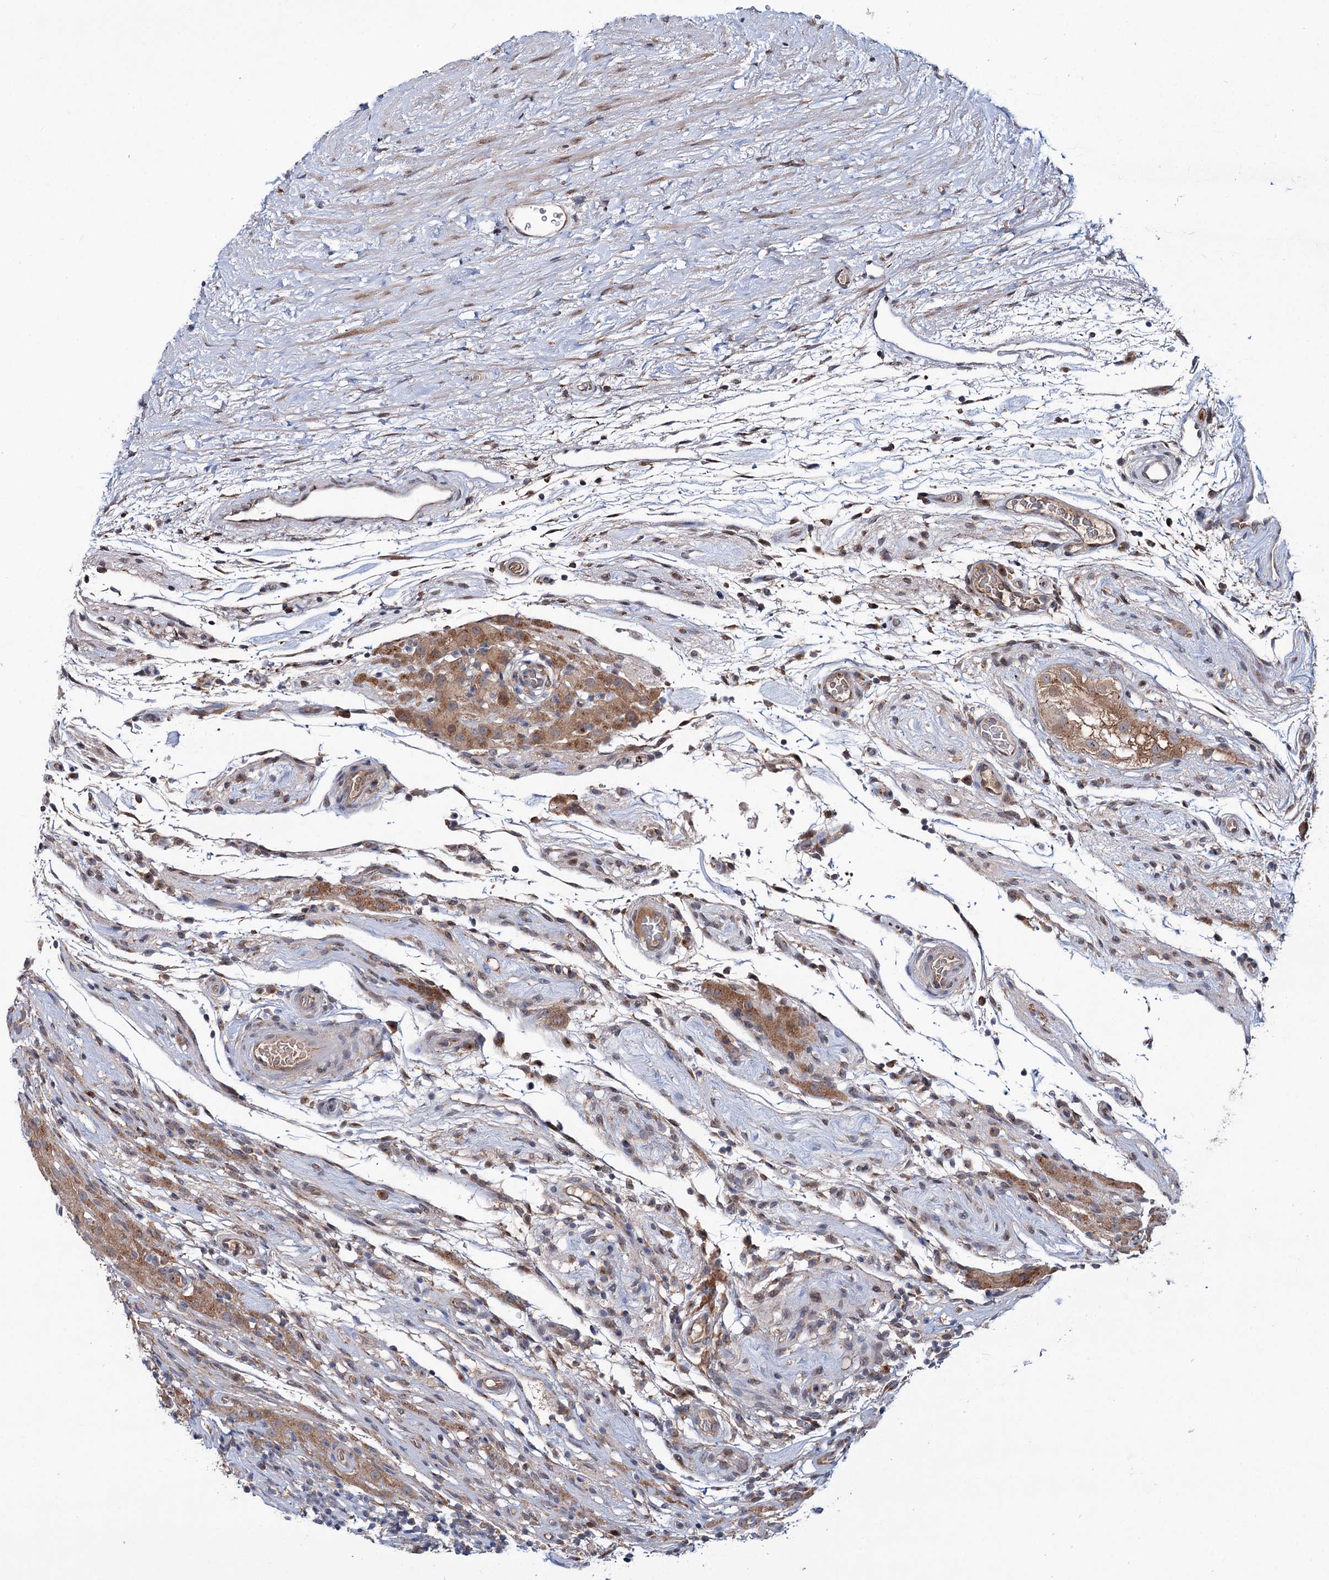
{"staining": {"intensity": "moderate", "quantity": ">75%", "location": "cytoplasmic/membranous"}, "tissue": "testis cancer", "cell_type": "Tumor cells", "image_type": "cancer", "snomed": [{"axis": "morphology", "description": "Seminoma, NOS"}, {"axis": "topography", "description": "Testis"}], "caption": "Protein expression analysis of human testis seminoma reveals moderate cytoplasmic/membranous staining in approximately >75% of tumor cells.", "gene": "PTPN3", "patient": {"sex": "male", "age": 49}}